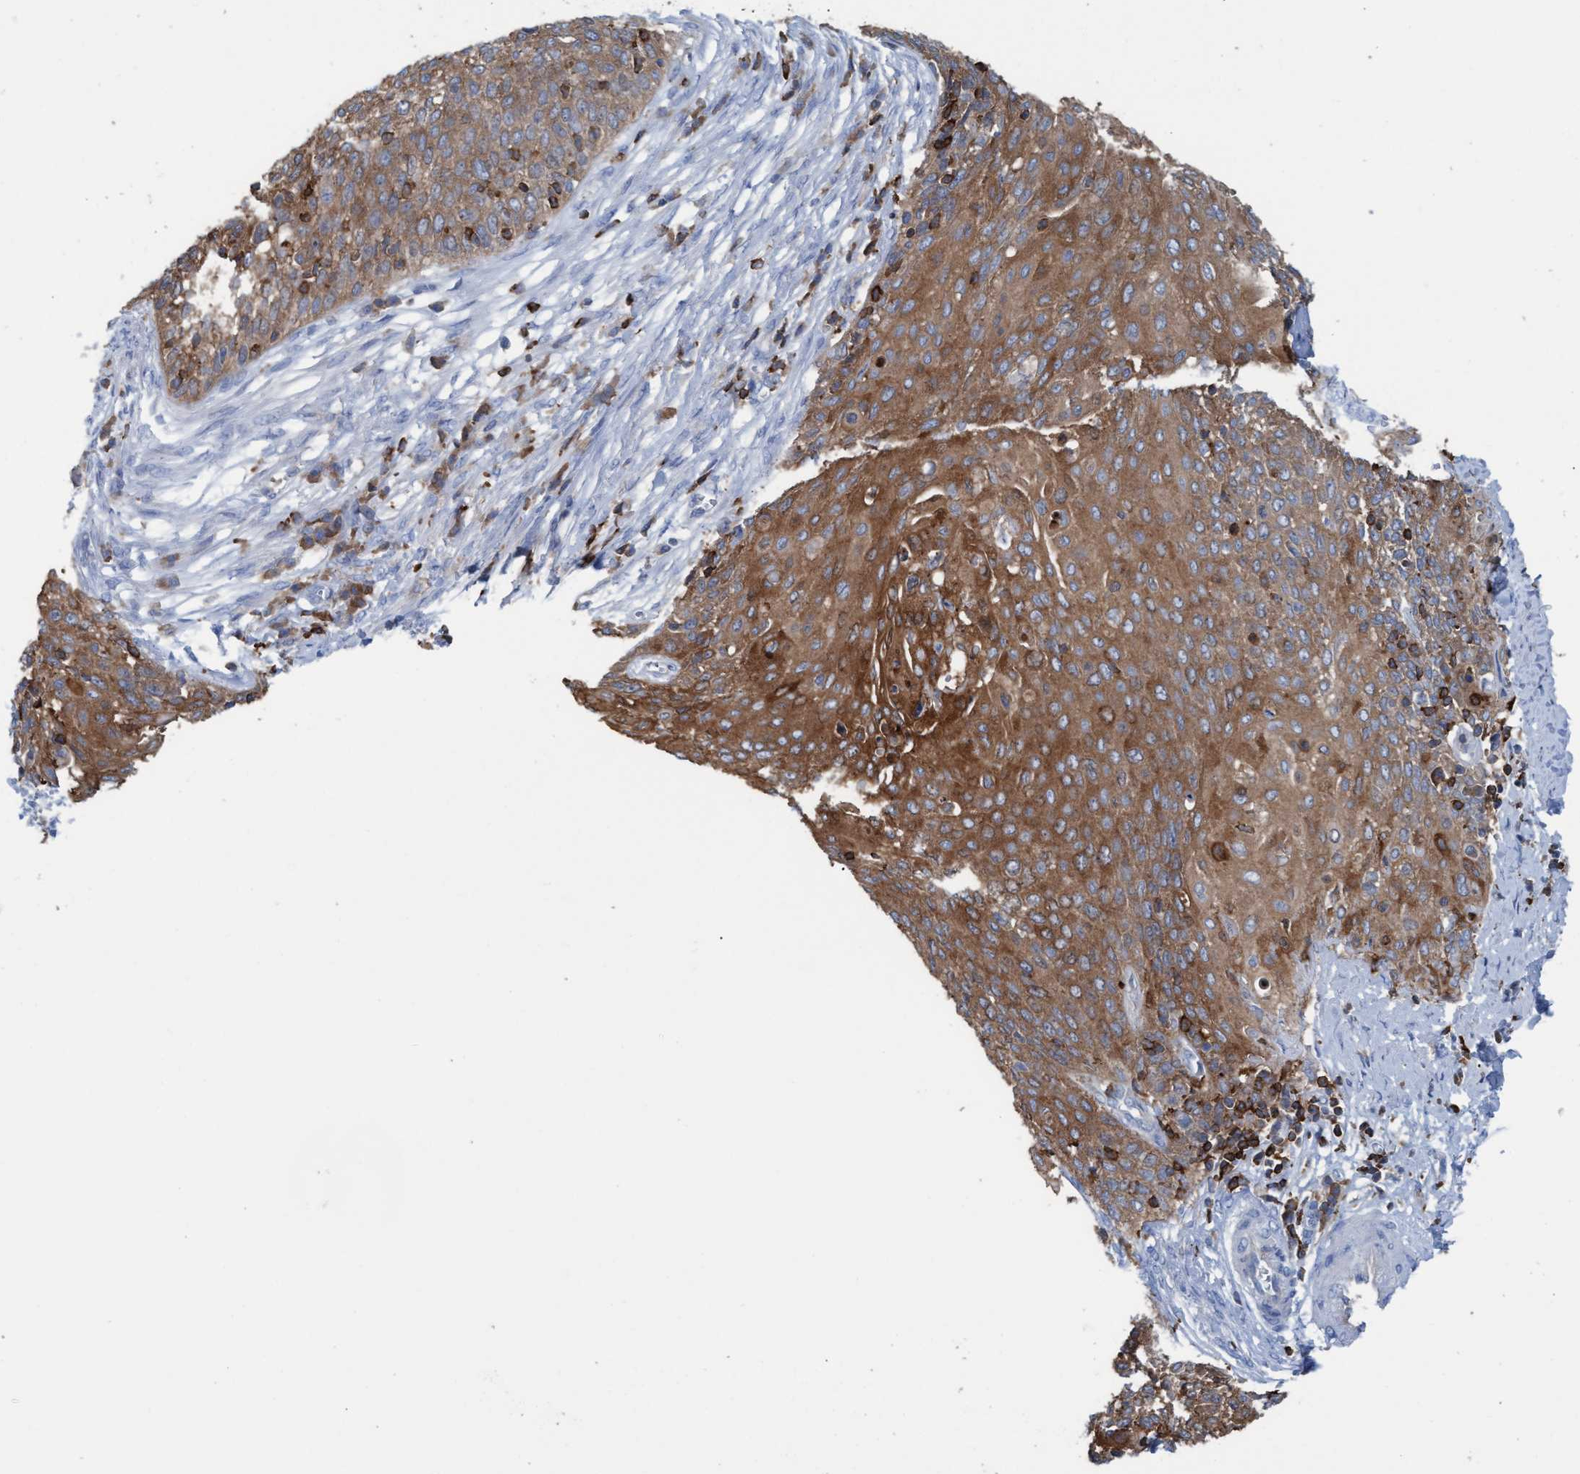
{"staining": {"intensity": "moderate", "quantity": ">75%", "location": "cytoplasmic/membranous"}, "tissue": "cervical cancer", "cell_type": "Tumor cells", "image_type": "cancer", "snomed": [{"axis": "morphology", "description": "Squamous cell carcinoma, NOS"}, {"axis": "topography", "description": "Cervix"}], "caption": "Tumor cells reveal medium levels of moderate cytoplasmic/membranous staining in about >75% of cells in human squamous cell carcinoma (cervical). Using DAB (brown) and hematoxylin (blue) stains, captured at high magnification using brightfield microscopy.", "gene": "EZR", "patient": {"sex": "female", "age": 39}}